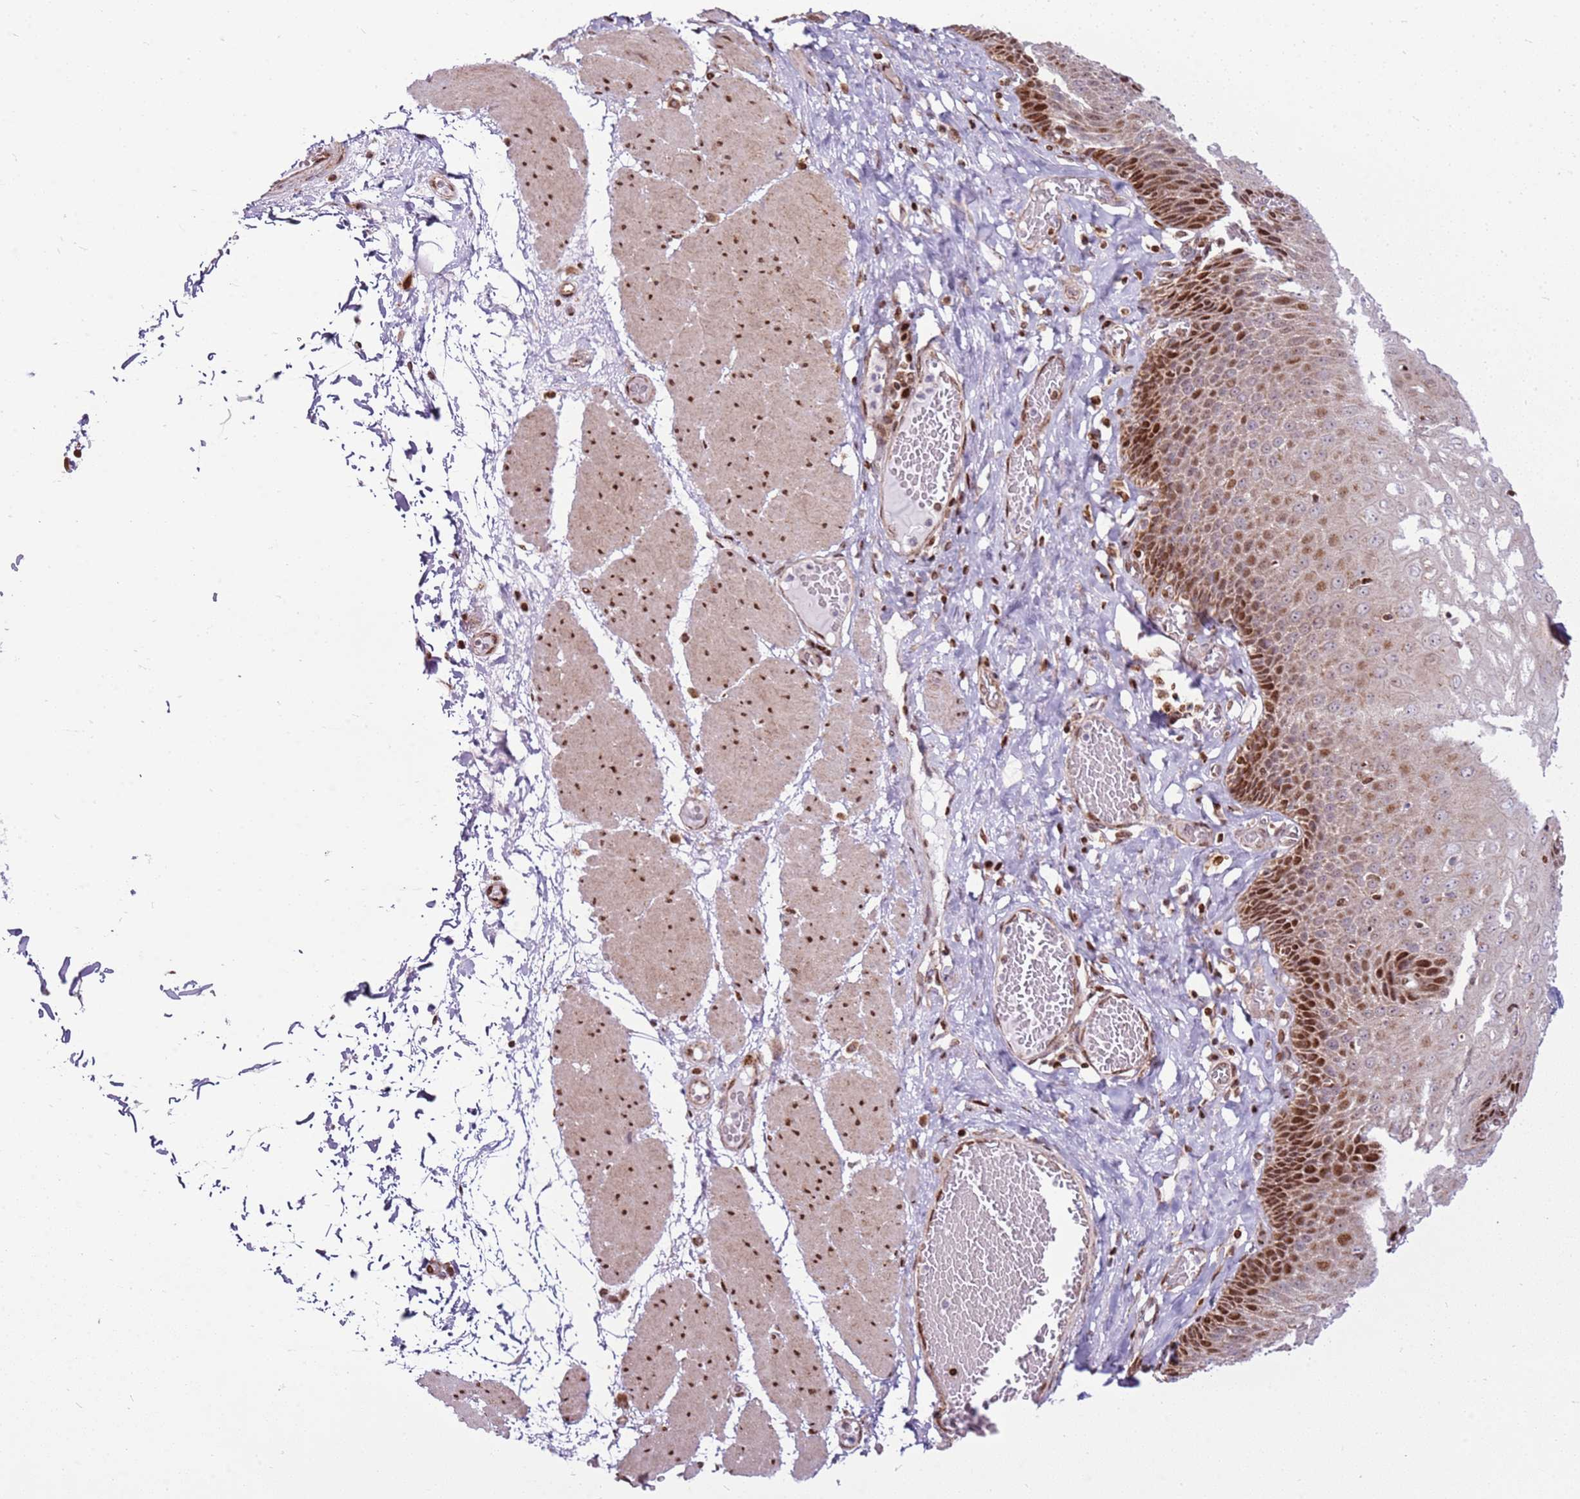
{"staining": {"intensity": "strong", "quantity": "25%-75%", "location": "nuclear"}, "tissue": "esophagus", "cell_type": "Squamous epithelial cells", "image_type": "normal", "snomed": [{"axis": "morphology", "description": "Normal tissue, NOS"}, {"axis": "topography", "description": "Esophagus"}], "caption": "Protein expression analysis of benign human esophagus reveals strong nuclear expression in about 25%-75% of squamous epithelial cells.", "gene": "PCTP", "patient": {"sex": "male", "age": 60}}